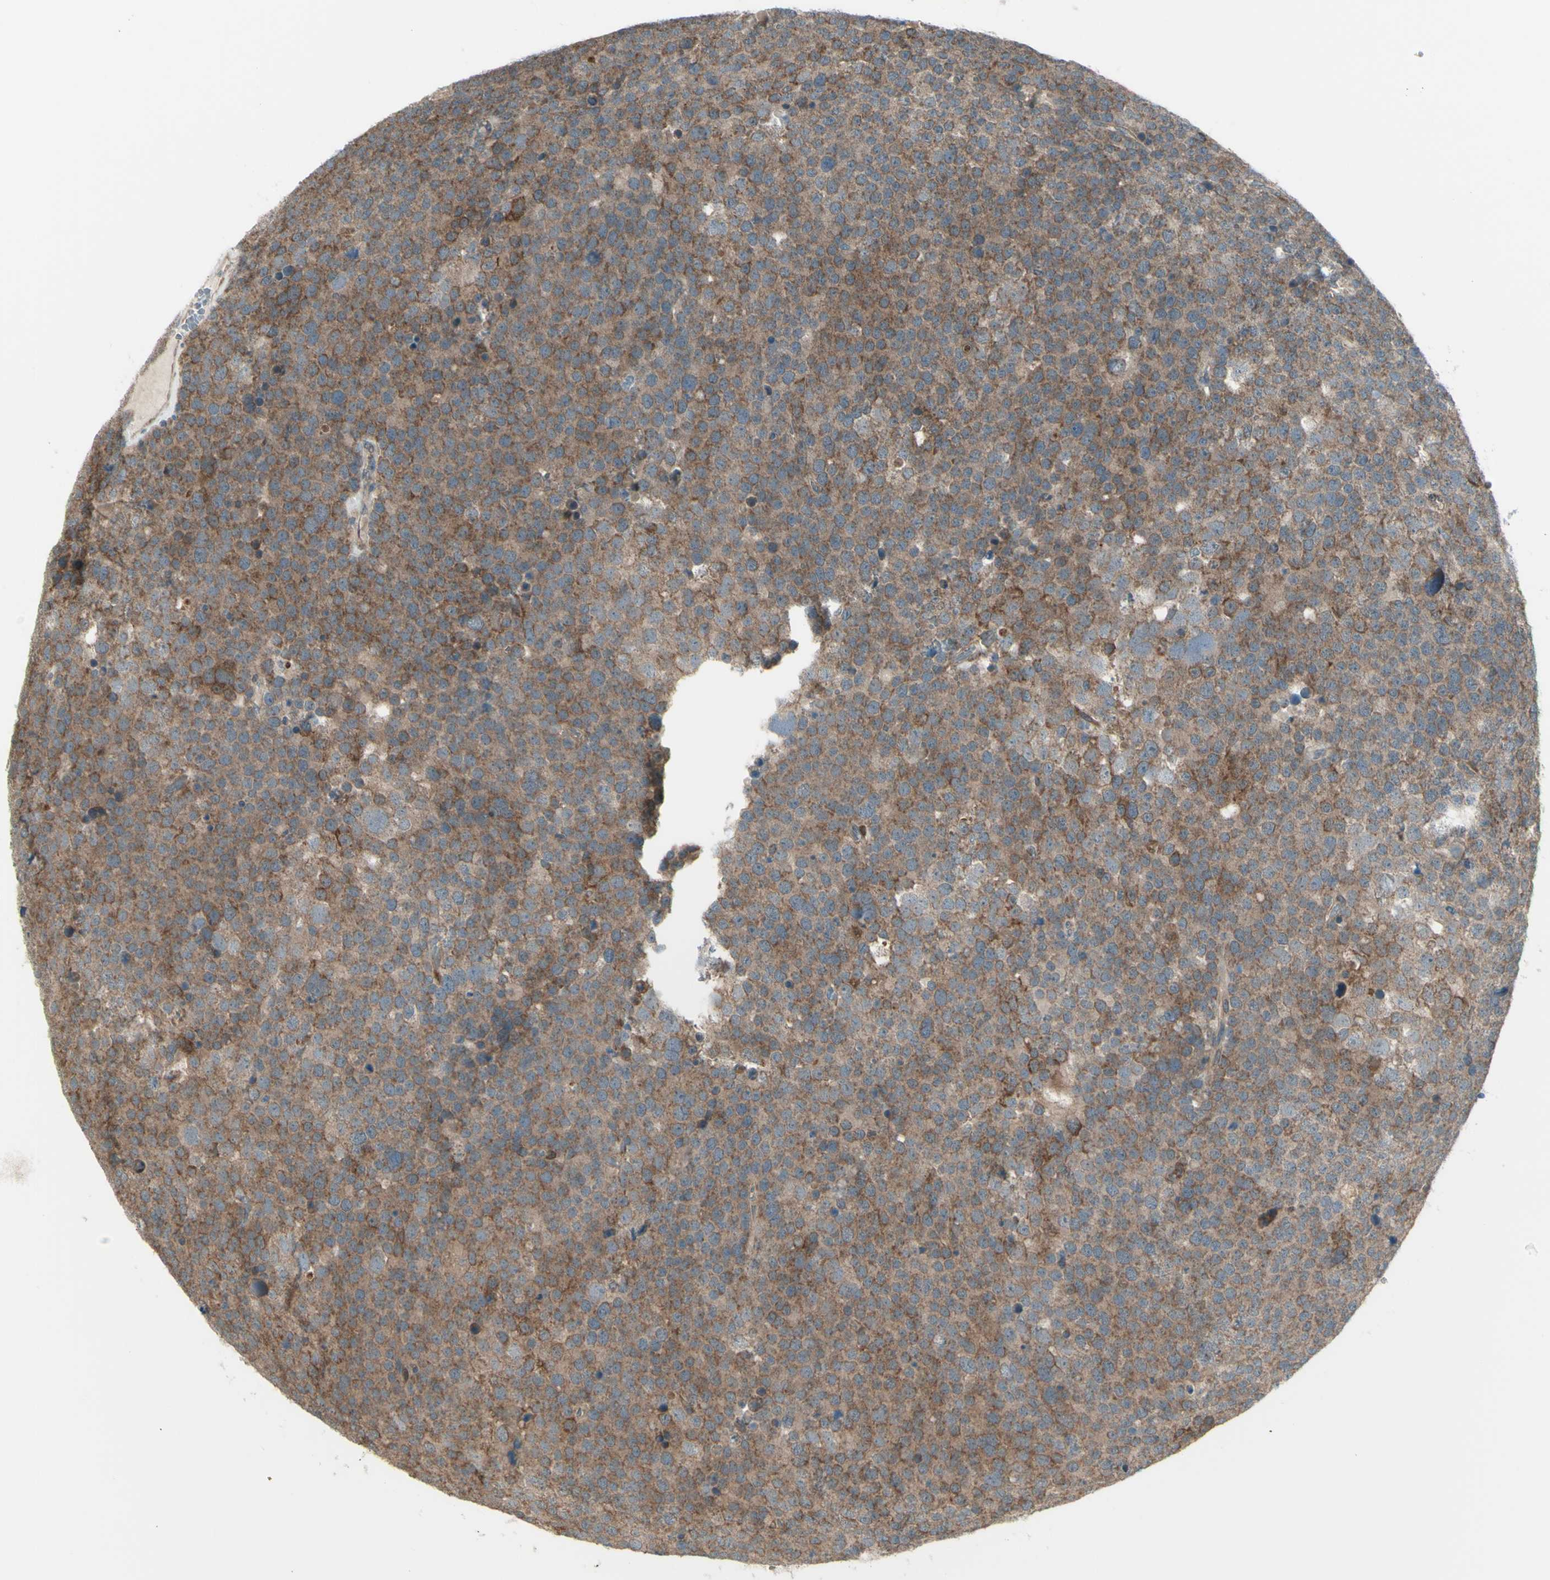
{"staining": {"intensity": "moderate", "quantity": ">75%", "location": "cytoplasmic/membranous"}, "tissue": "testis cancer", "cell_type": "Tumor cells", "image_type": "cancer", "snomed": [{"axis": "morphology", "description": "Seminoma, NOS"}, {"axis": "topography", "description": "Testis"}], "caption": "An IHC micrograph of tumor tissue is shown. Protein staining in brown highlights moderate cytoplasmic/membranous positivity in testis cancer within tumor cells.", "gene": "NAXD", "patient": {"sex": "male", "age": 71}}